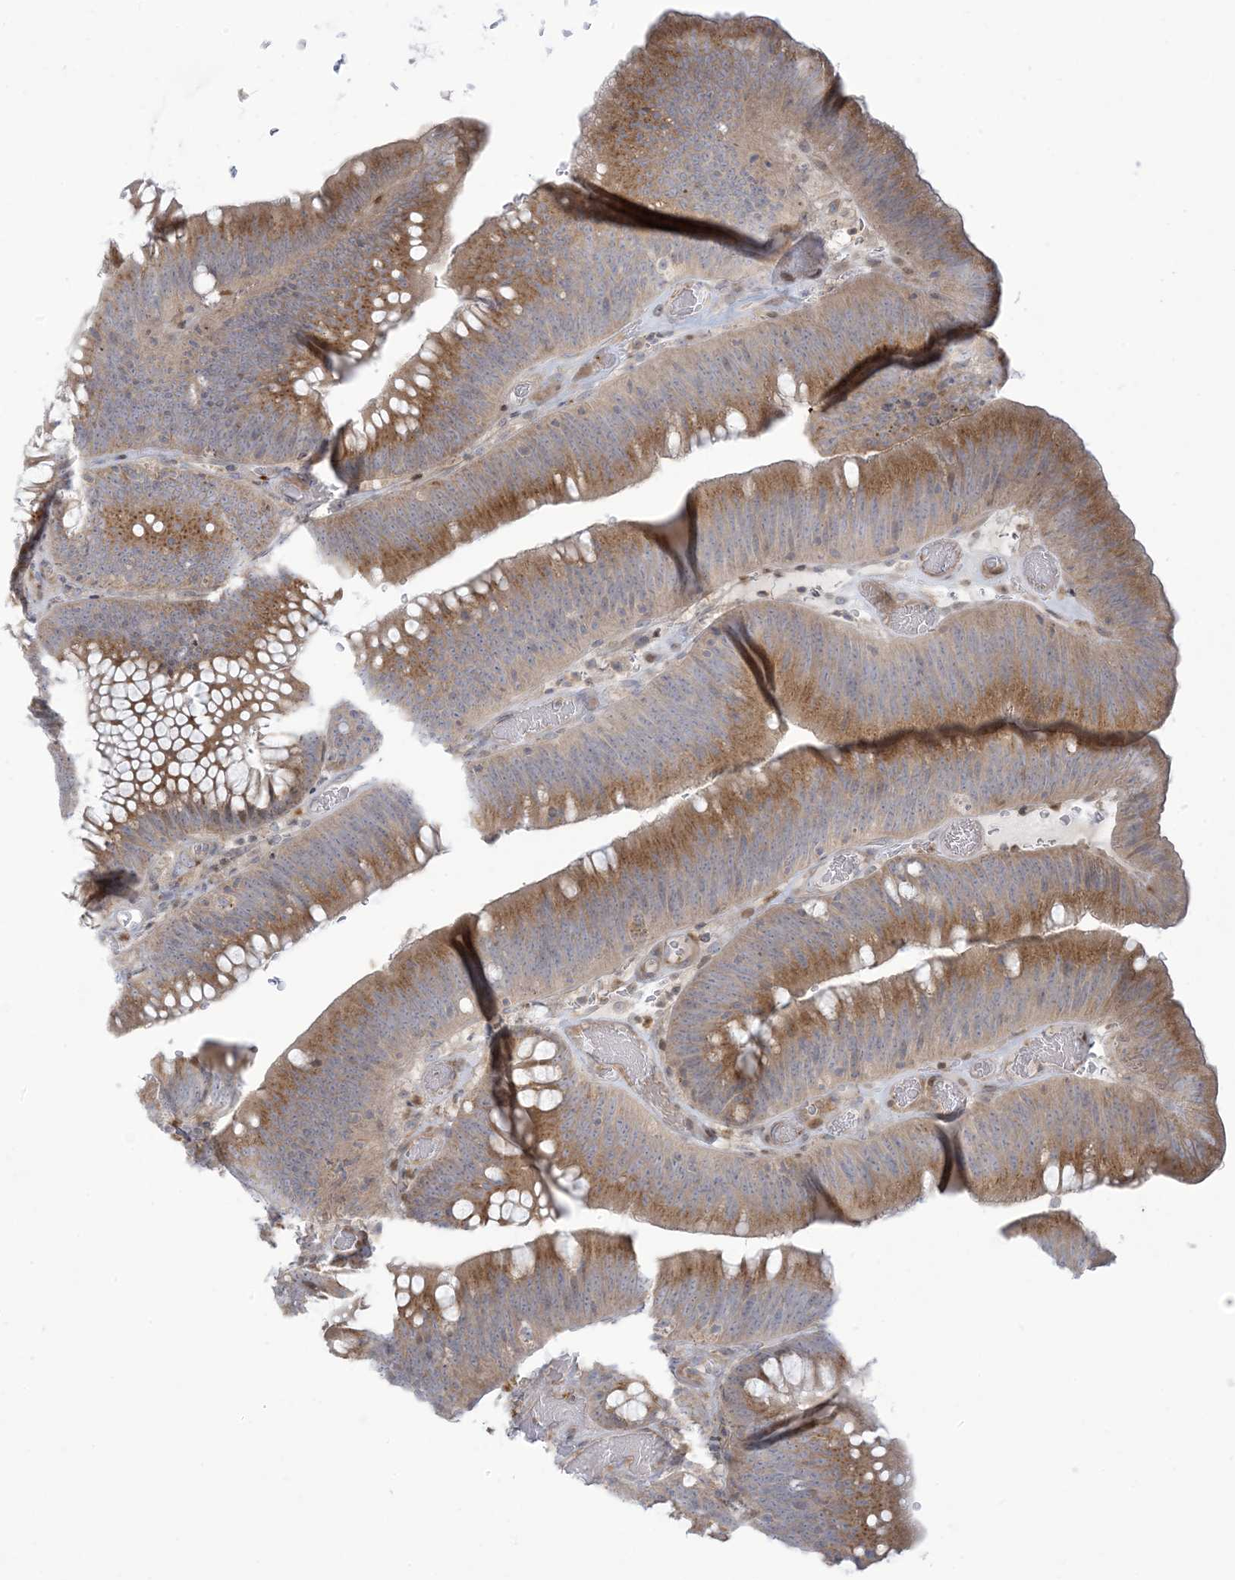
{"staining": {"intensity": "moderate", "quantity": ">75%", "location": "cytoplasmic/membranous"}, "tissue": "colorectal cancer", "cell_type": "Tumor cells", "image_type": "cancer", "snomed": [{"axis": "morphology", "description": "Normal tissue, NOS"}, {"axis": "topography", "description": "Colon"}], "caption": "An image of colorectal cancer stained for a protein shows moderate cytoplasmic/membranous brown staining in tumor cells.", "gene": "AFTPH", "patient": {"sex": "female", "age": 82}}